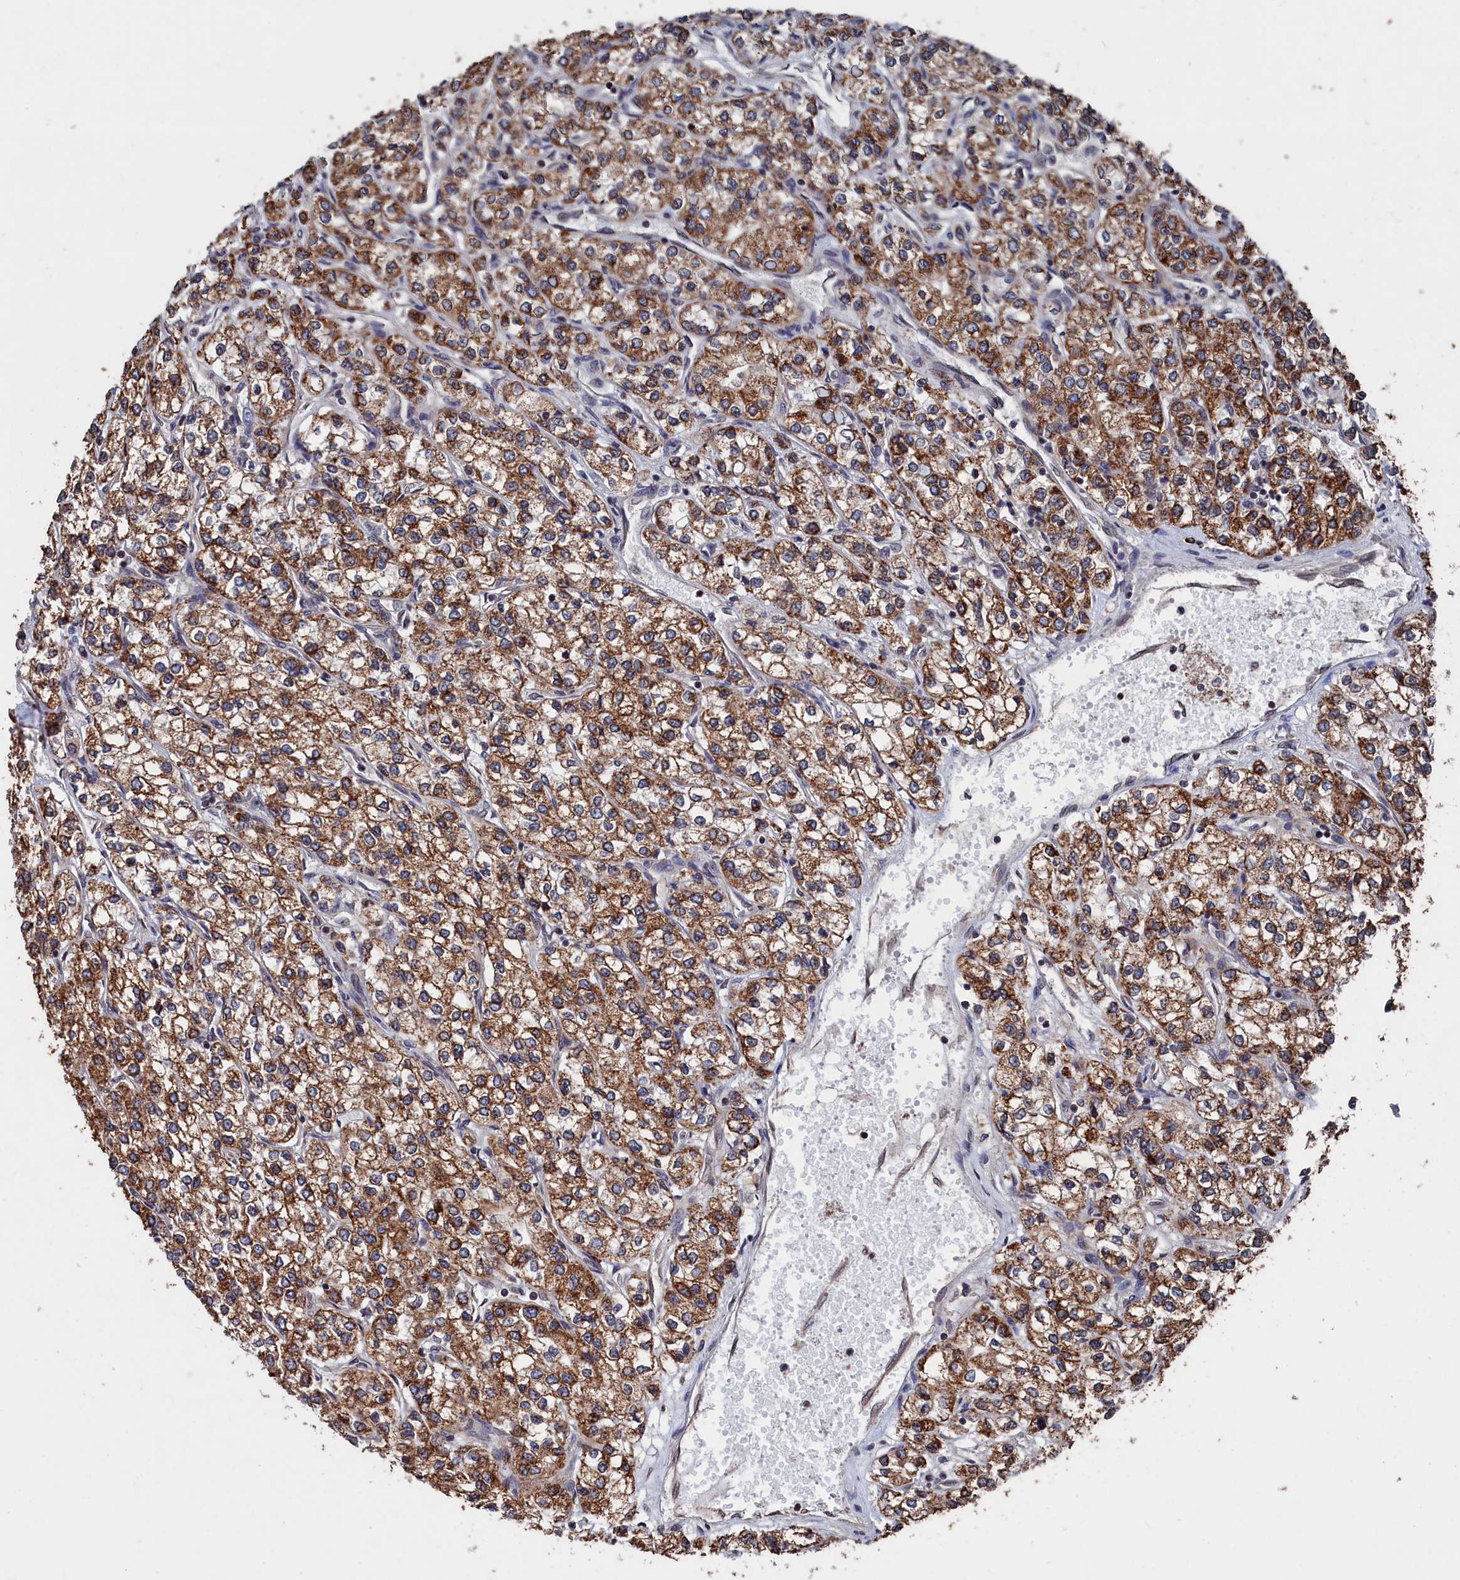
{"staining": {"intensity": "moderate", "quantity": ">75%", "location": "cytoplasmic/membranous"}, "tissue": "renal cancer", "cell_type": "Tumor cells", "image_type": "cancer", "snomed": [{"axis": "morphology", "description": "Adenocarcinoma, NOS"}, {"axis": "topography", "description": "Kidney"}], "caption": "This micrograph displays IHC staining of human renal adenocarcinoma, with medium moderate cytoplasmic/membranous staining in approximately >75% of tumor cells.", "gene": "PDE12", "patient": {"sex": "male", "age": 80}}